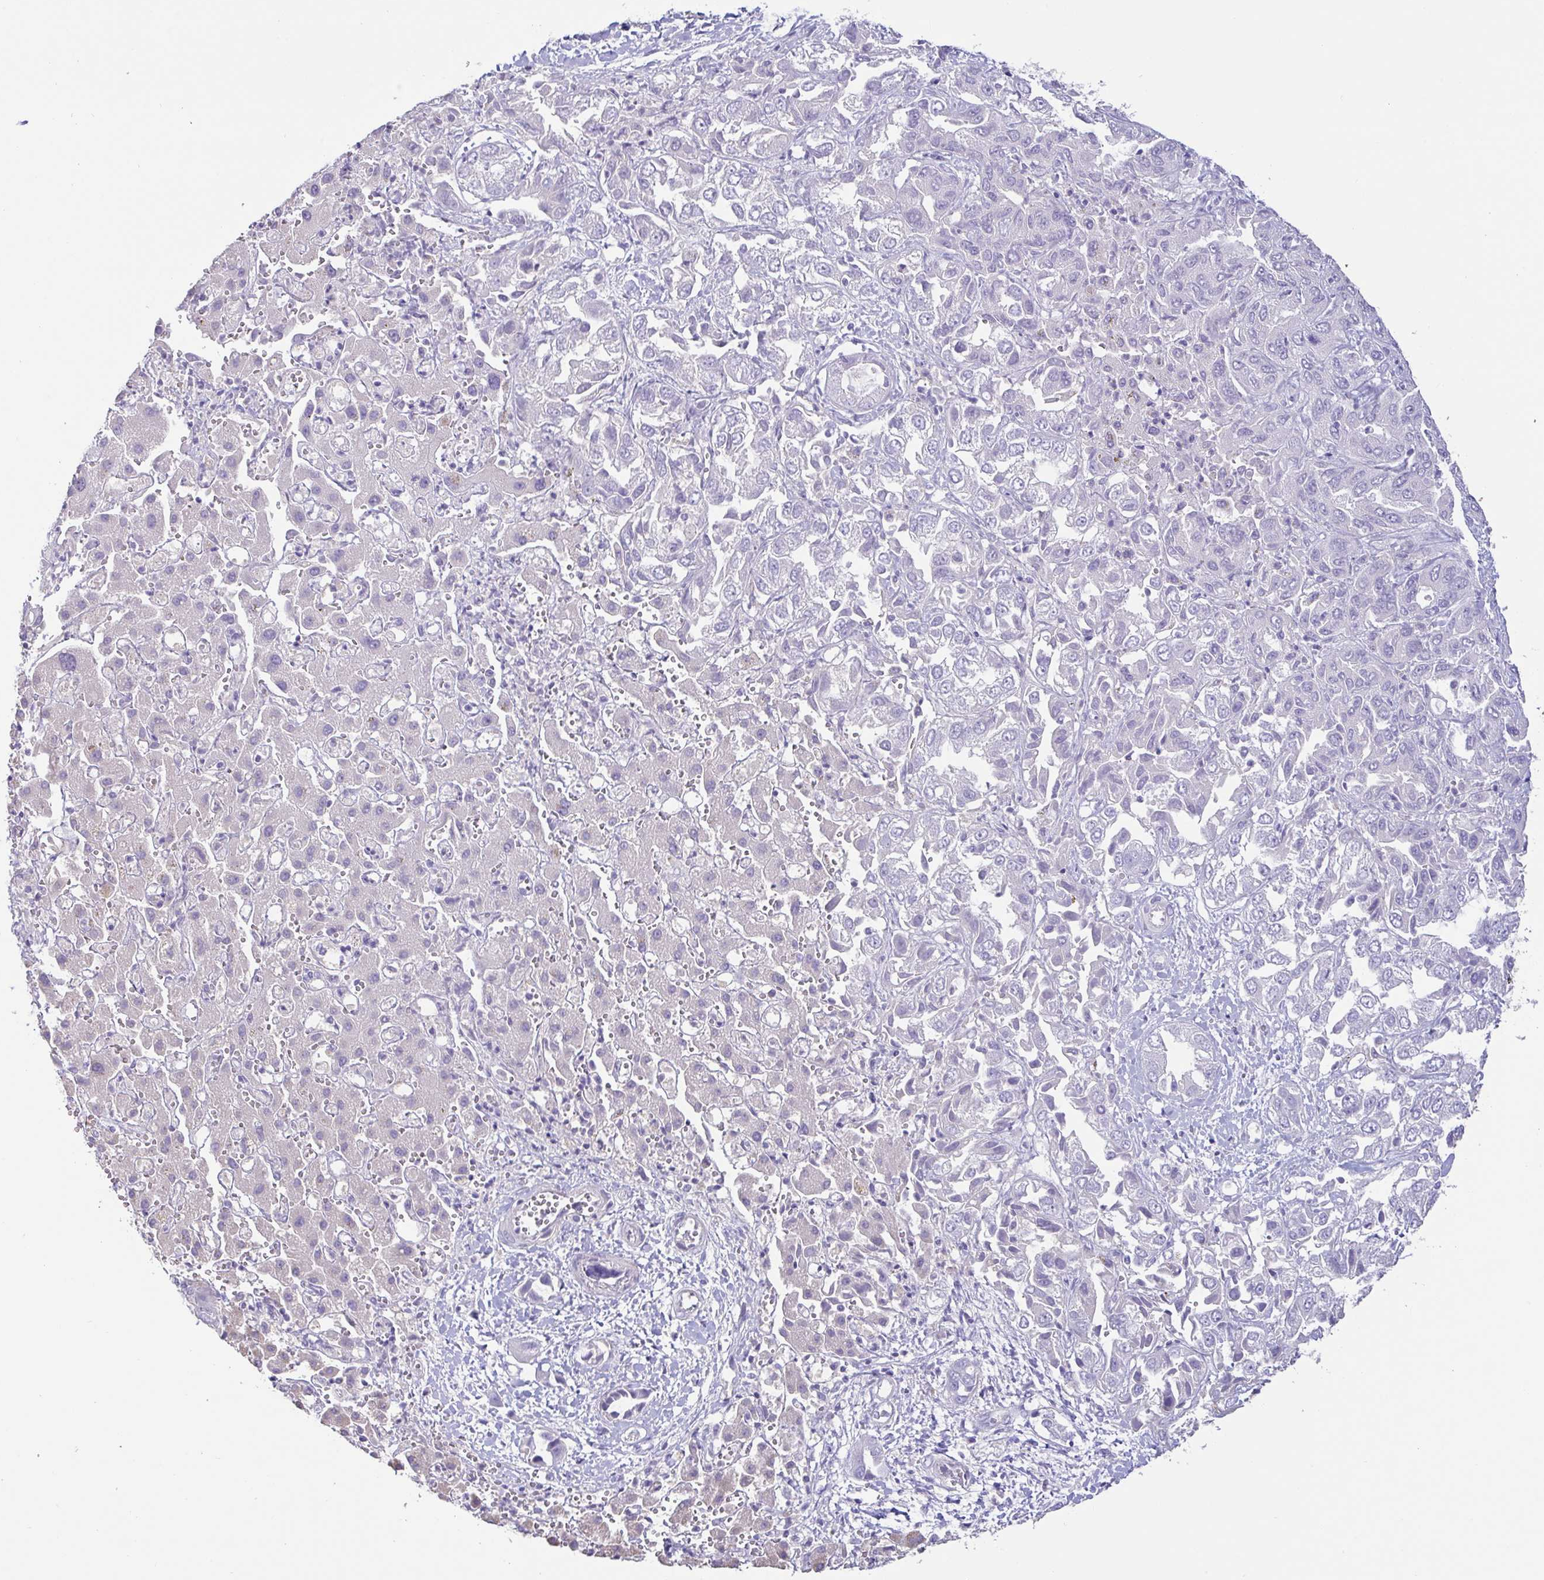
{"staining": {"intensity": "negative", "quantity": "none", "location": "none"}, "tissue": "liver cancer", "cell_type": "Tumor cells", "image_type": "cancer", "snomed": [{"axis": "morphology", "description": "Cholangiocarcinoma"}, {"axis": "topography", "description": "Liver"}], "caption": "Immunohistochemical staining of liver cancer (cholangiocarcinoma) shows no significant expression in tumor cells. (DAB immunohistochemistry visualized using brightfield microscopy, high magnification).", "gene": "PYGM", "patient": {"sex": "female", "age": 52}}